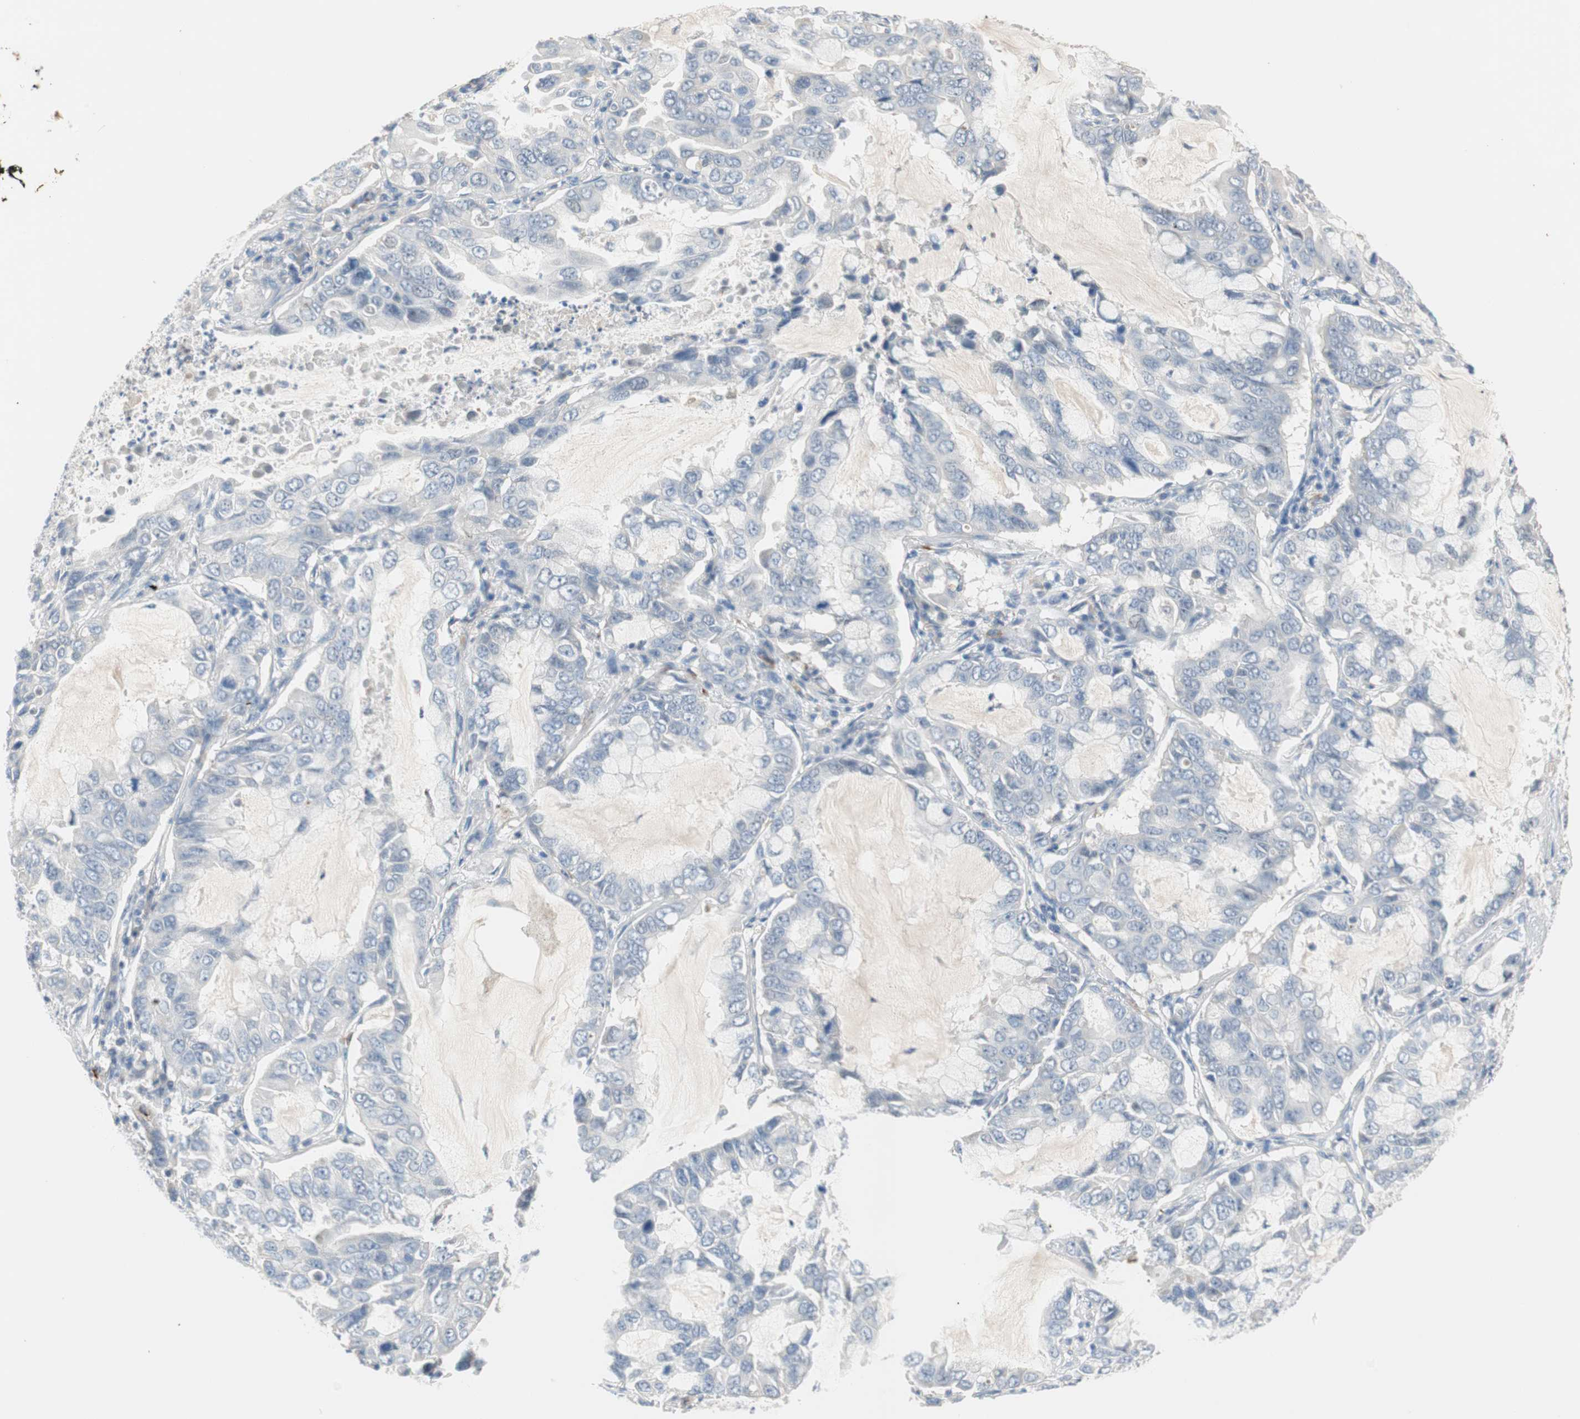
{"staining": {"intensity": "negative", "quantity": "none", "location": "none"}, "tissue": "lung cancer", "cell_type": "Tumor cells", "image_type": "cancer", "snomed": [{"axis": "morphology", "description": "Adenocarcinoma, NOS"}, {"axis": "topography", "description": "Lung"}], "caption": "The immunohistochemistry histopathology image has no significant expression in tumor cells of lung adenocarcinoma tissue.", "gene": "PDZK1", "patient": {"sex": "male", "age": 64}}